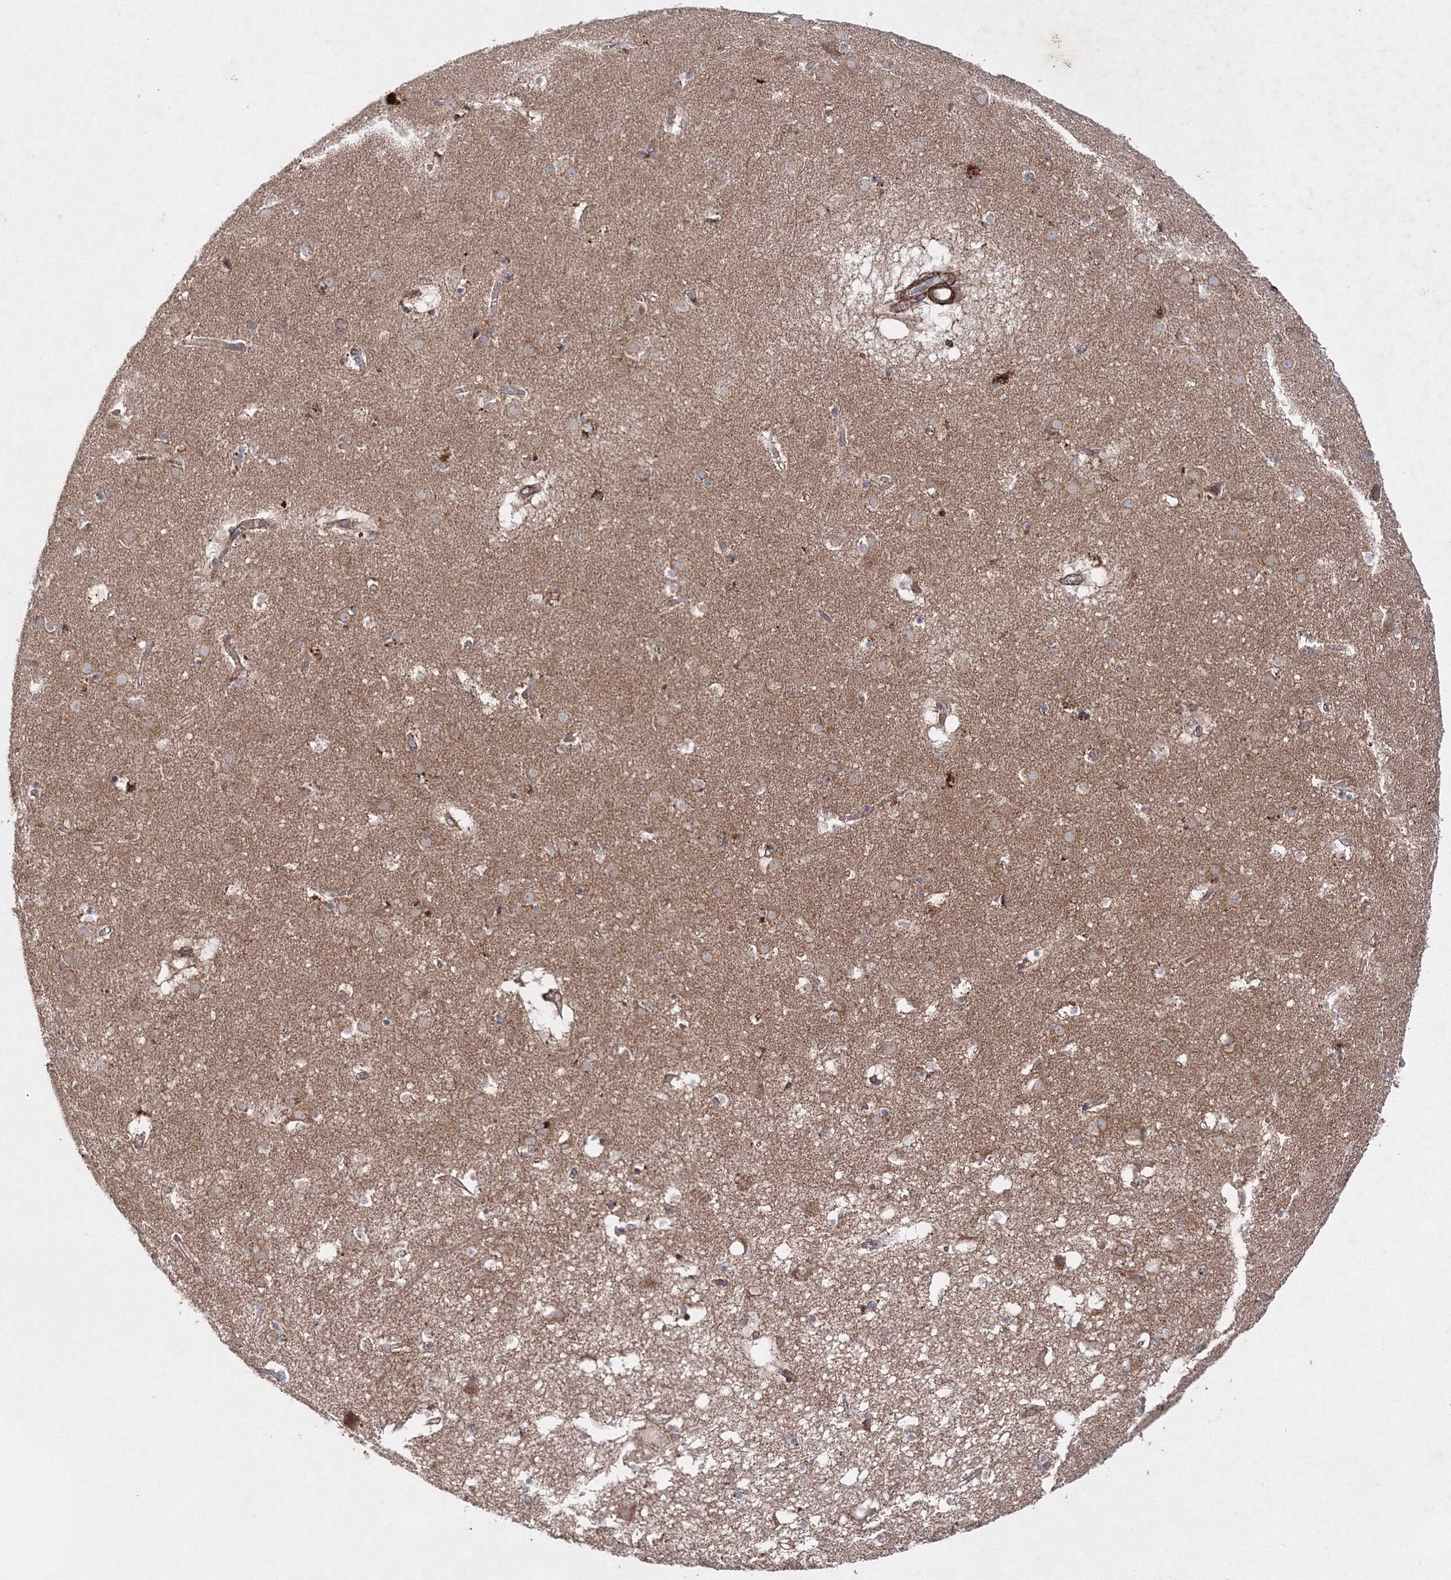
{"staining": {"intensity": "weak", "quantity": "<25%", "location": "cytoplasmic/membranous"}, "tissue": "caudate", "cell_type": "Glial cells", "image_type": "normal", "snomed": [{"axis": "morphology", "description": "Normal tissue, NOS"}, {"axis": "topography", "description": "Lateral ventricle wall"}], "caption": "An IHC histopathology image of benign caudate is shown. There is no staining in glial cells of caudate.", "gene": "GFM1", "patient": {"sex": "male", "age": 70}}